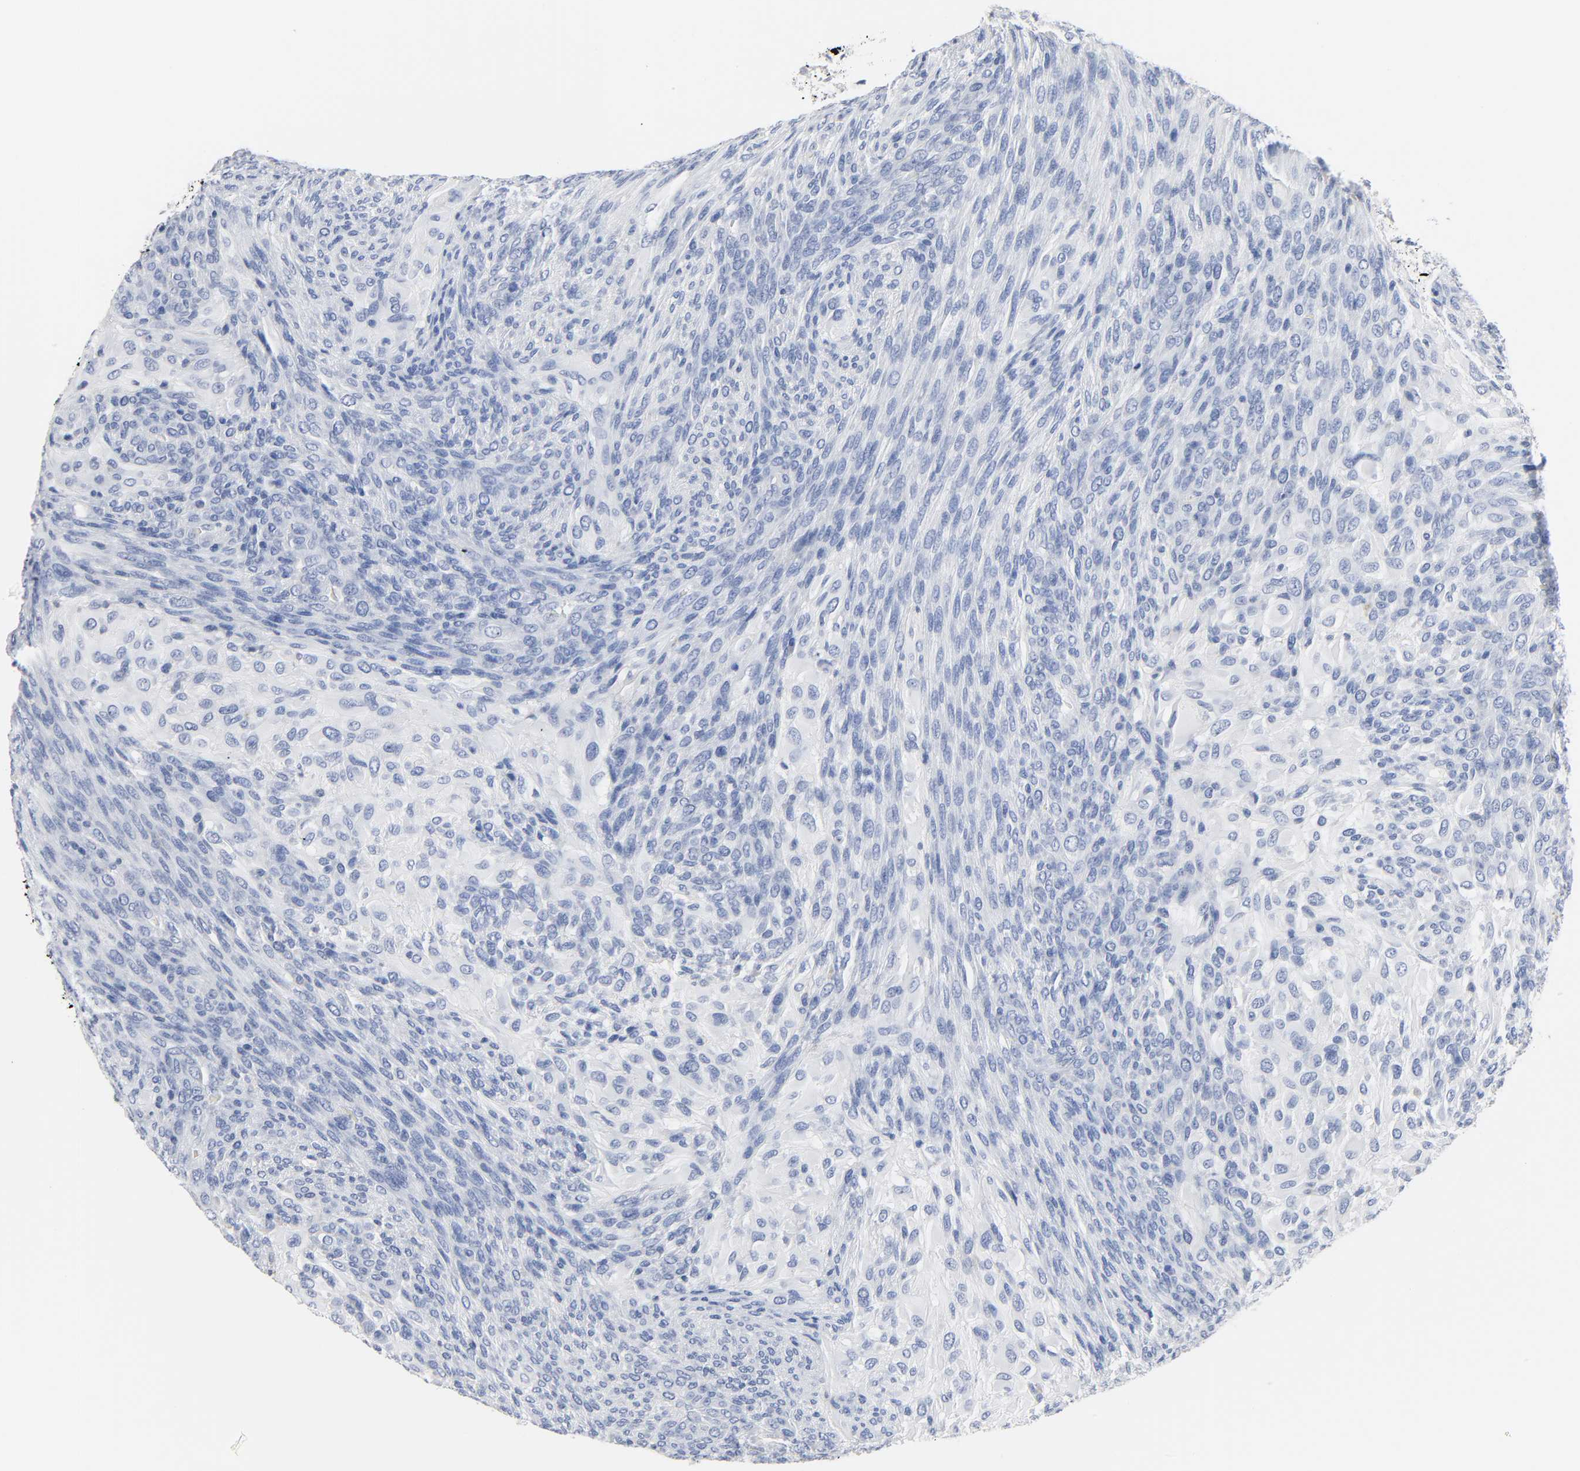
{"staining": {"intensity": "negative", "quantity": "none", "location": "none"}, "tissue": "glioma", "cell_type": "Tumor cells", "image_type": "cancer", "snomed": [{"axis": "morphology", "description": "Glioma, malignant, High grade"}, {"axis": "topography", "description": "Cerebral cortex"}], "caption": "An IHC histopathology image of malignant high-grade glioma is shown. There is no staining in tumor cells of malignant high-grade glioma.", "gene": "ACP3", "patient": {"sex": "female", "age": 55}}